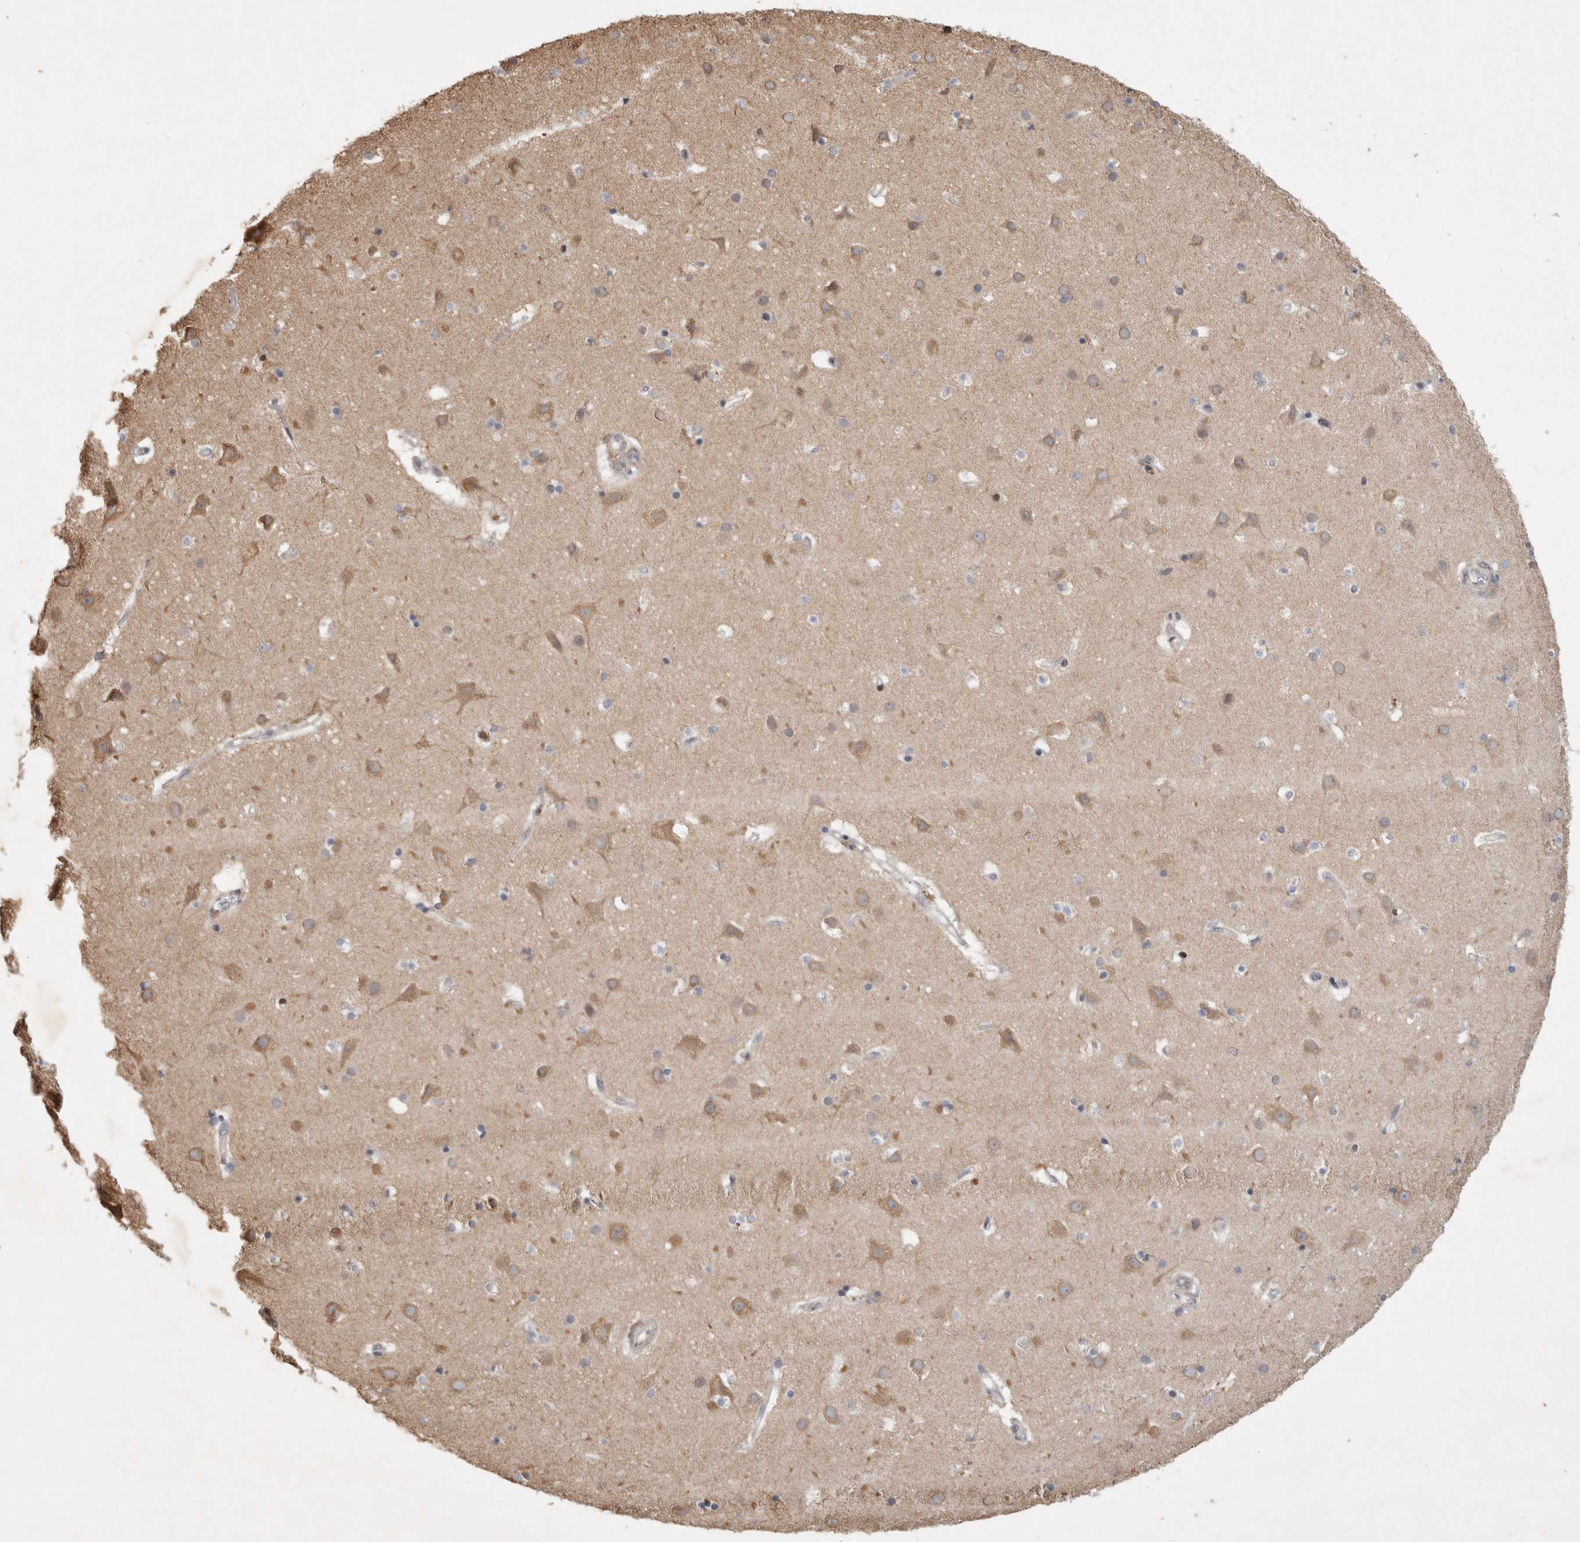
{"staining": {"intensity": "negative", "quantity": "none", "location": "none"}, "tissue": "cerebral cortex", "cell_type": "Endothelial cells", "image_type": "normal", "snomed": [{"axis": "morphology", "description": "Normal tissue, NOS"}, {"axis": "topography", "description": "Cerebral cortex"}], "caption": "Immunohistochemical staining of benign cerebral cortex reveals no significant expression in endothelial cells.", "gene": "C8orf58", "patient": {"sex": "male", "age": 54}}